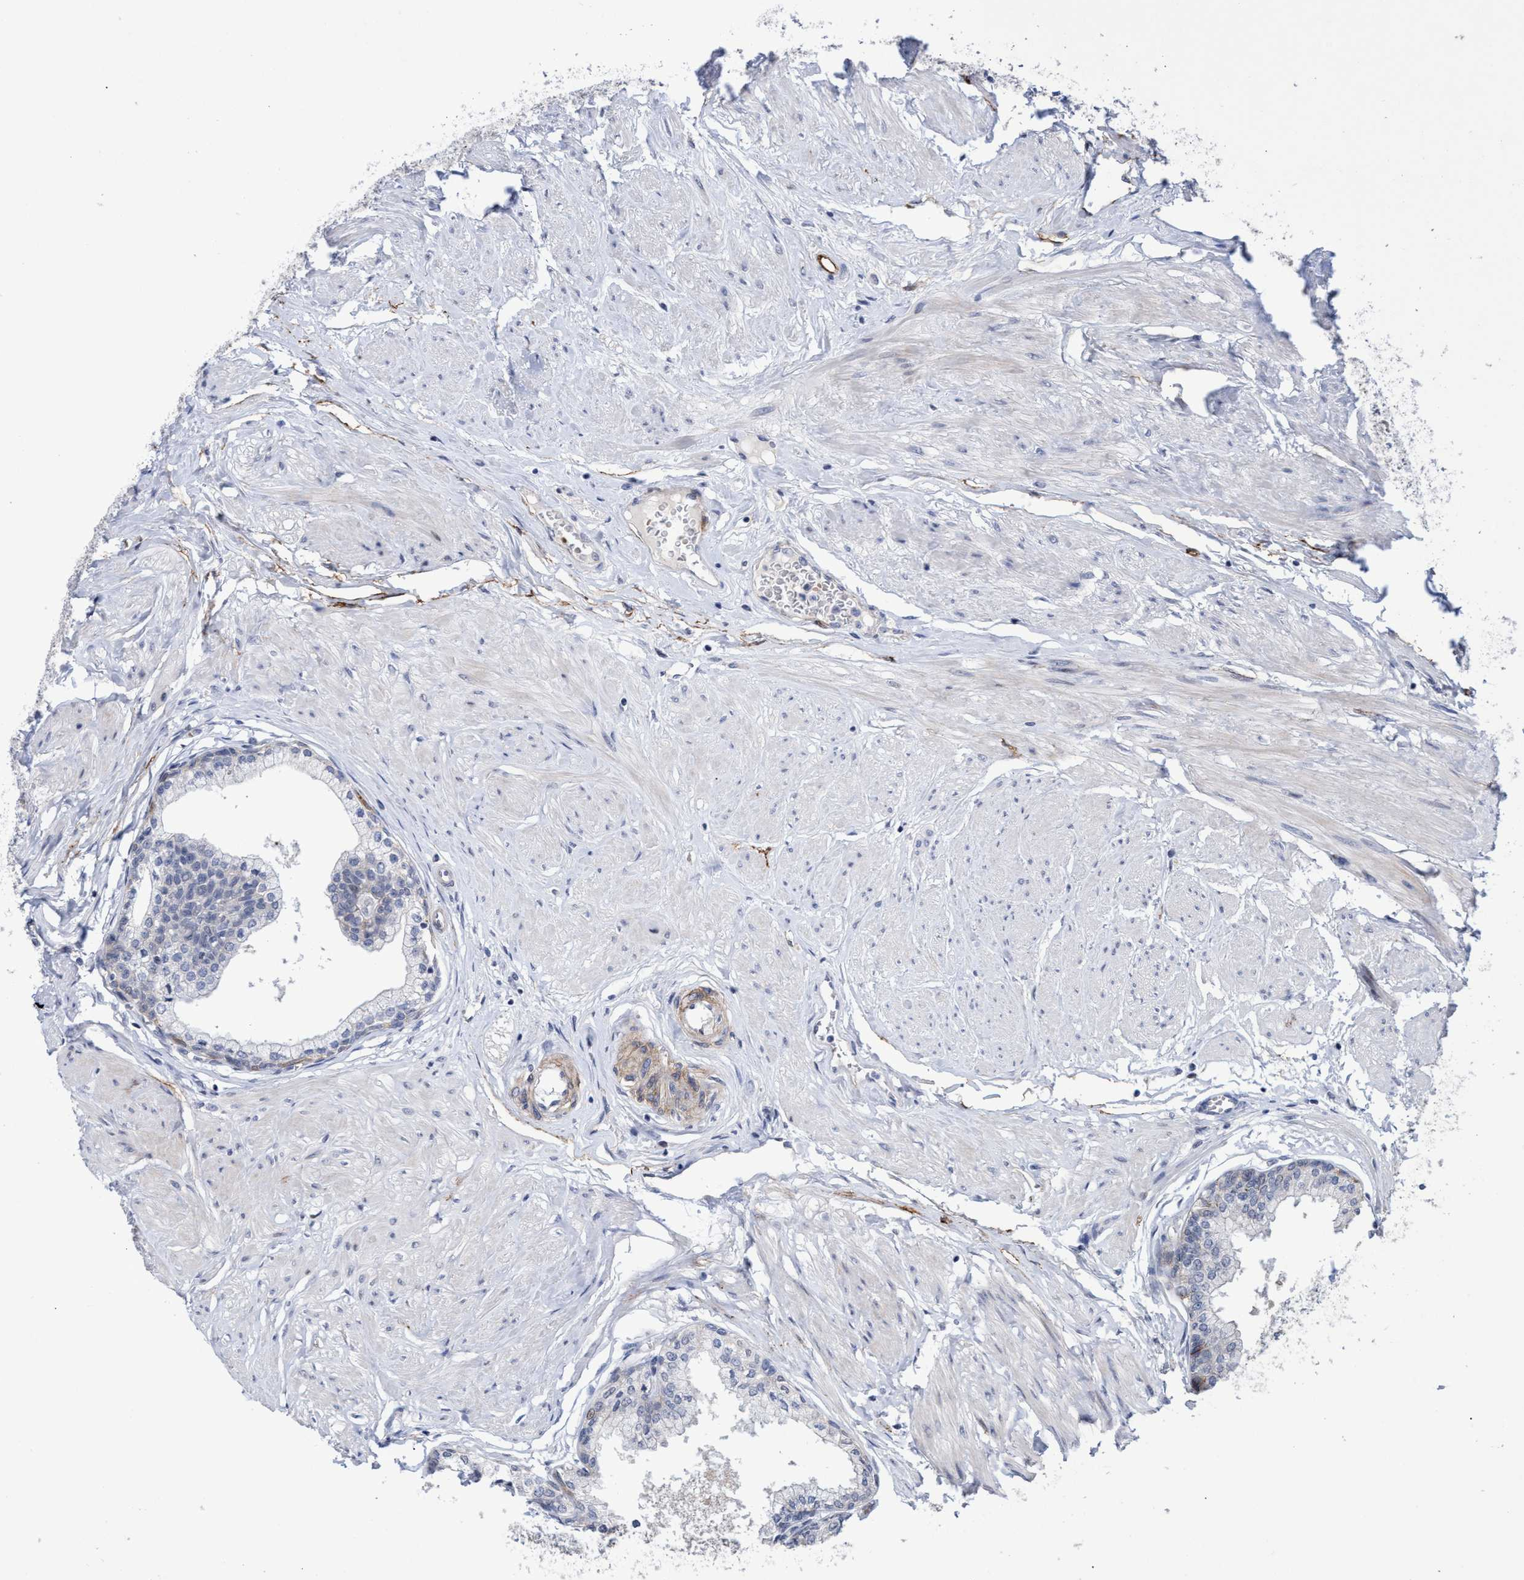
{"staining": {"intensity": "negative", "quantity": "none", "location": "none"}, "tissue": "seminal vesicle", "cell_type": "Glandular cells", "image_type": "normal", "snomed": [{"axis": "morphology", "description": "Normal tissue, NOS"}, {"axis": "topography", "description": "Prostate"}, {"axis": "topography", "description": "Seminal veicle"}], "caption": "IHC of unremarkable seminal vesicle demonstrates no expression in glandular cells.", "gene": "ZNF750", "patient": {"sex": "male", "age": 60}}